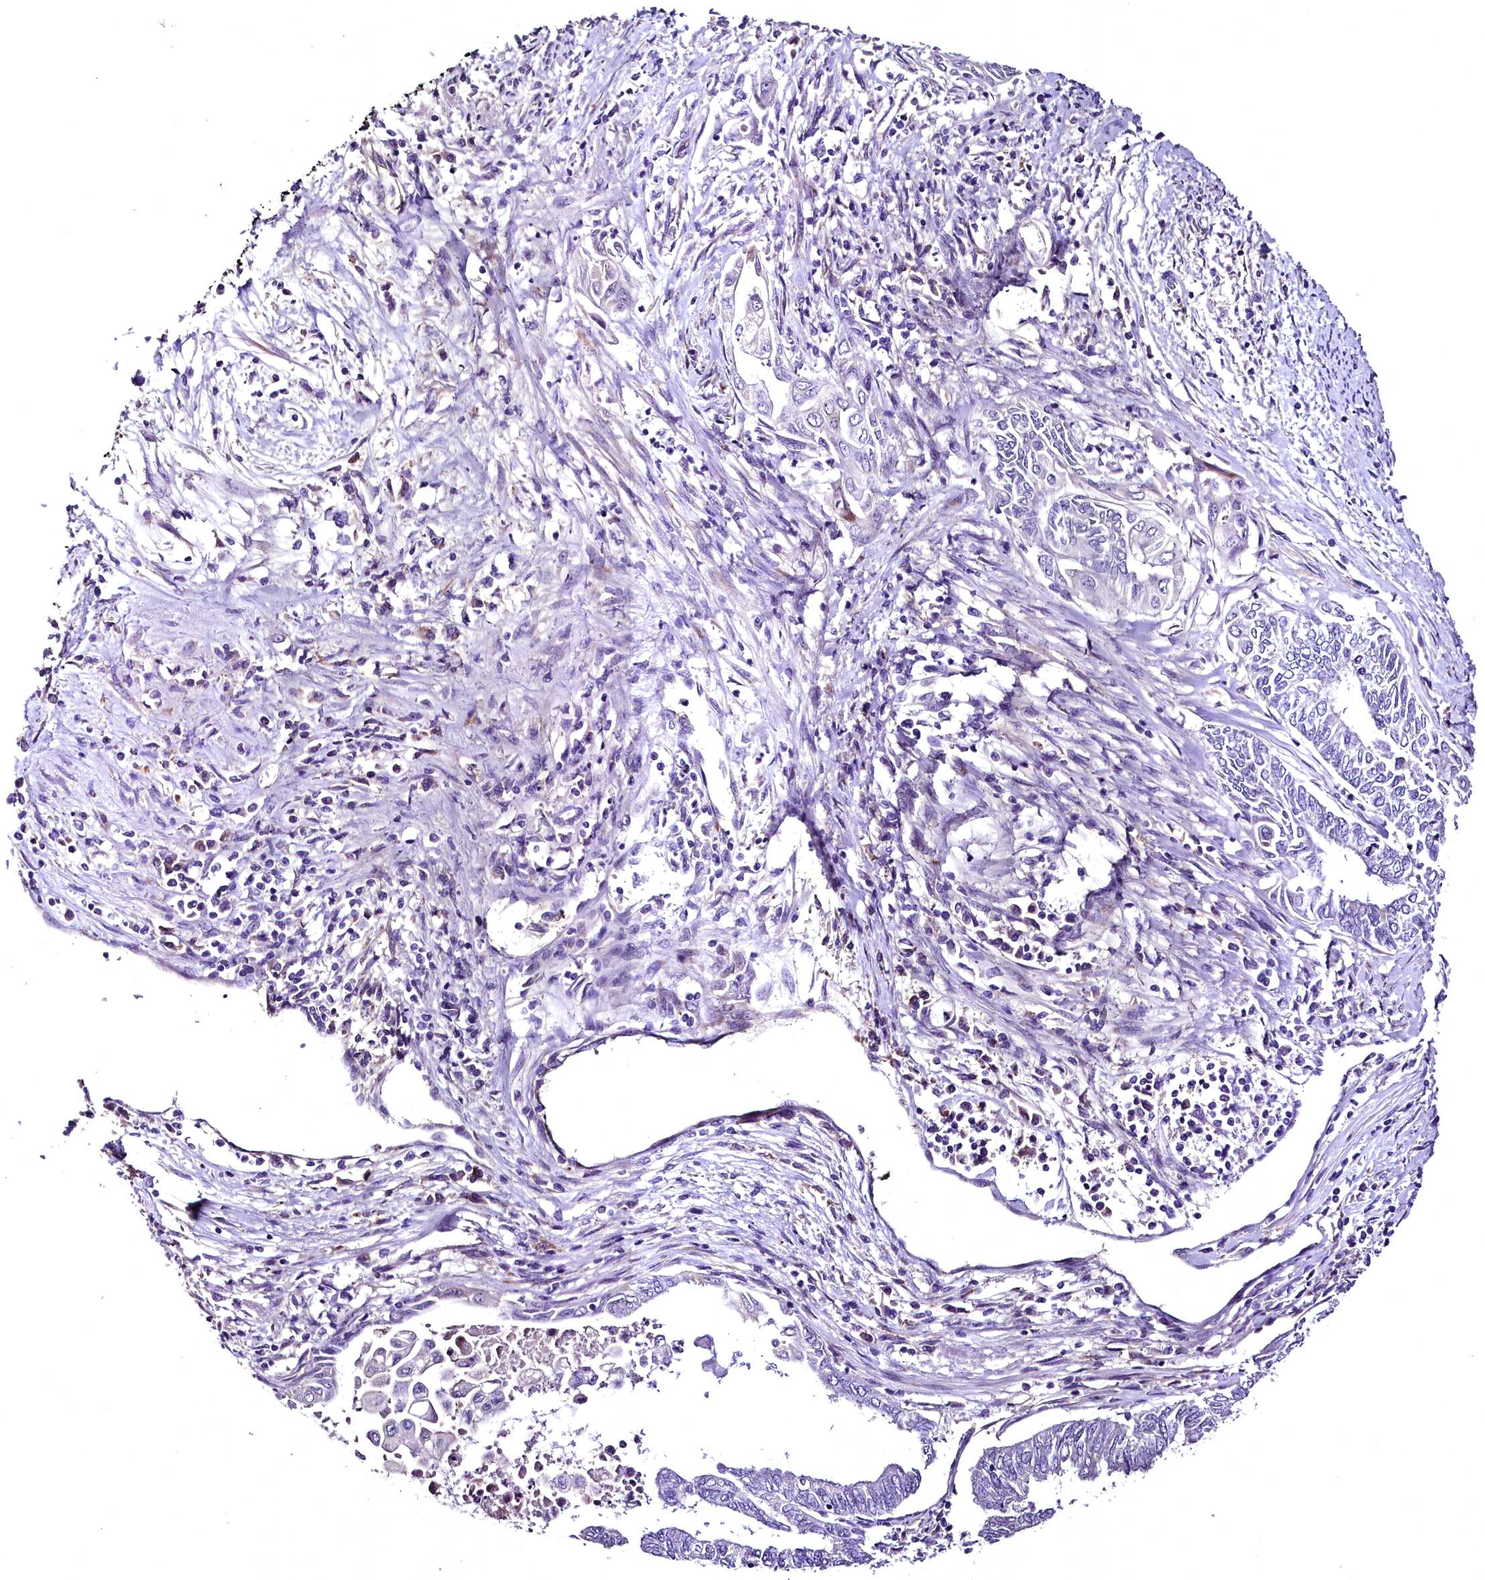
{"staining": {"intensity": "negative", "quantity": "none", "location": "none"}, "tissue": "endometrial cancer", "cell_type": "Tumor cells", "image_type": "cancer", "snomed": [{"axis": "morphology", "description": "Adenocarcinoma, NOS"}, {"axis": "topography", "description": "Uterus"}, {"axis": "topography", "description": "Endometrium"}], "caption": "DAB immunohistochemical staining of human endometrial cancer demonstrates no significant positivity in tumor cells.", "gene": "MS4A18", "patient": {"sex": "female", "age": 70}}